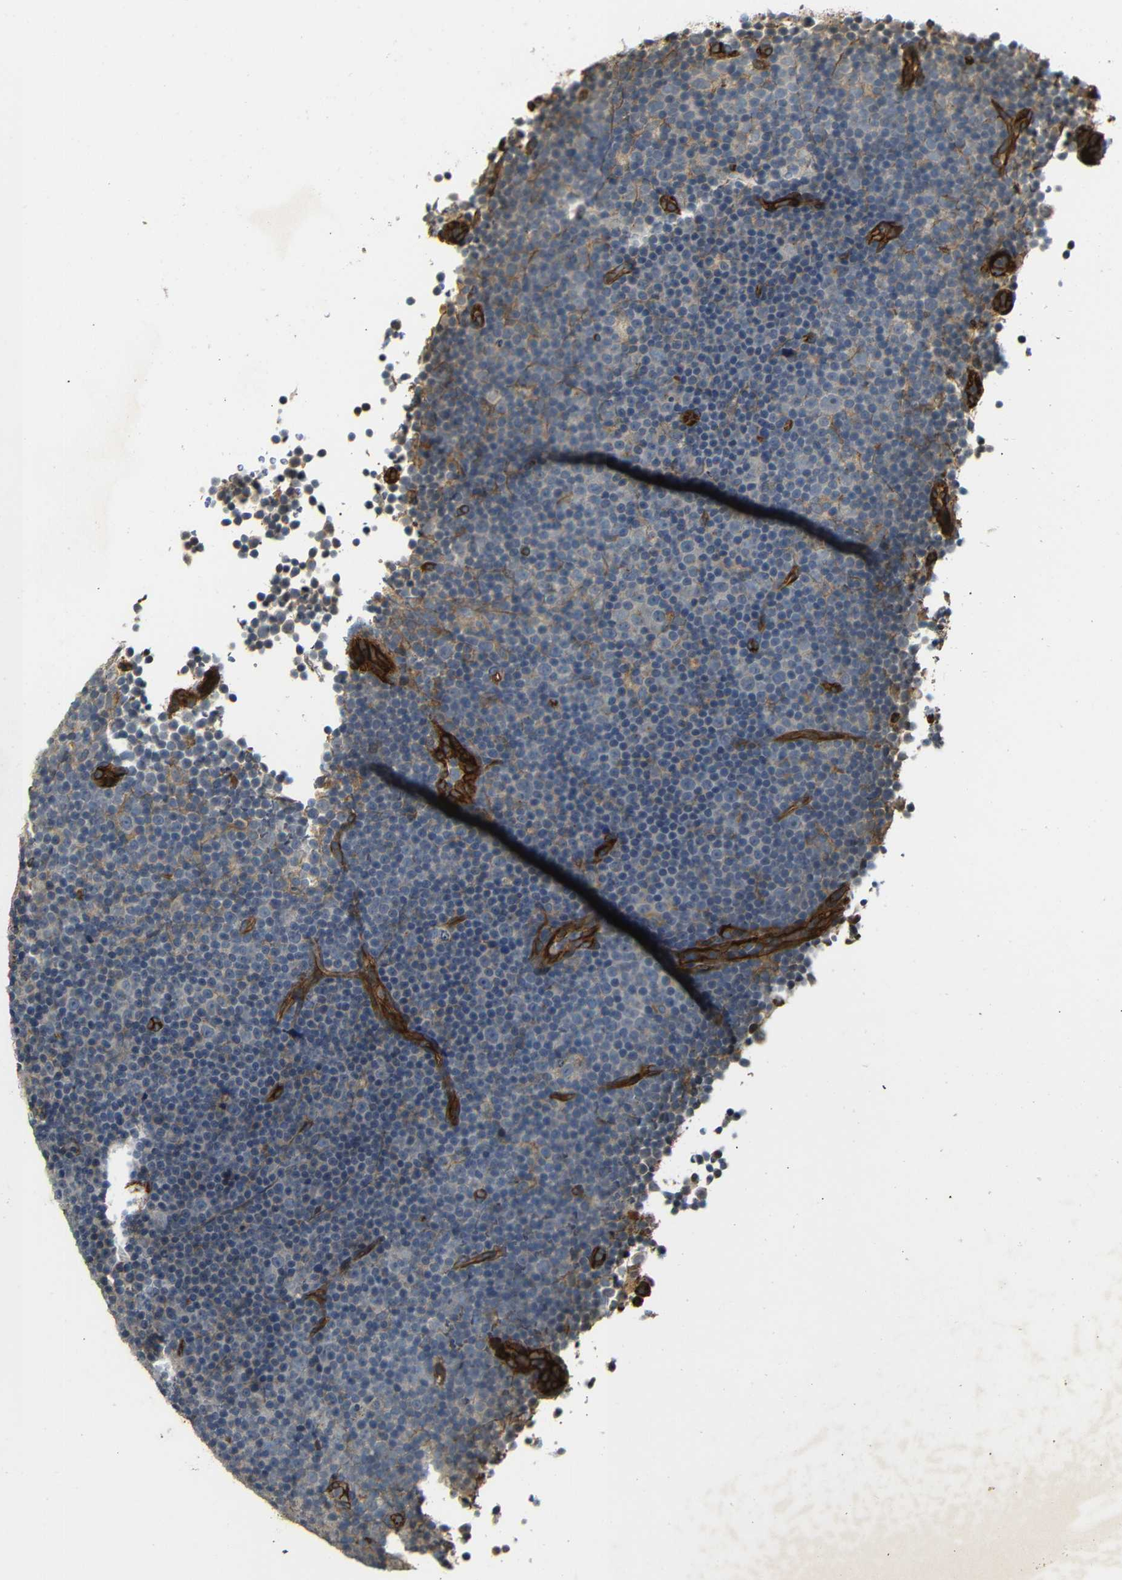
{"staining": {"intensity": "negative", "quantity": "none", "location": "none"}, "tissue": "lymphoma", "cell_type": "Tumor cells", "image_type": "cancer", "snomed": [{"axis": "morphology", "description": "Malignant lymphoma, non-Hodgkin's type, Low grade"}, {"axis": "topography", "description": "Lymph node"}], "caption": "Tumor cells show no significant protein staining in lymphoma.", "gene": "RELL1", "patient": {"sex": "female", "age": 67}}